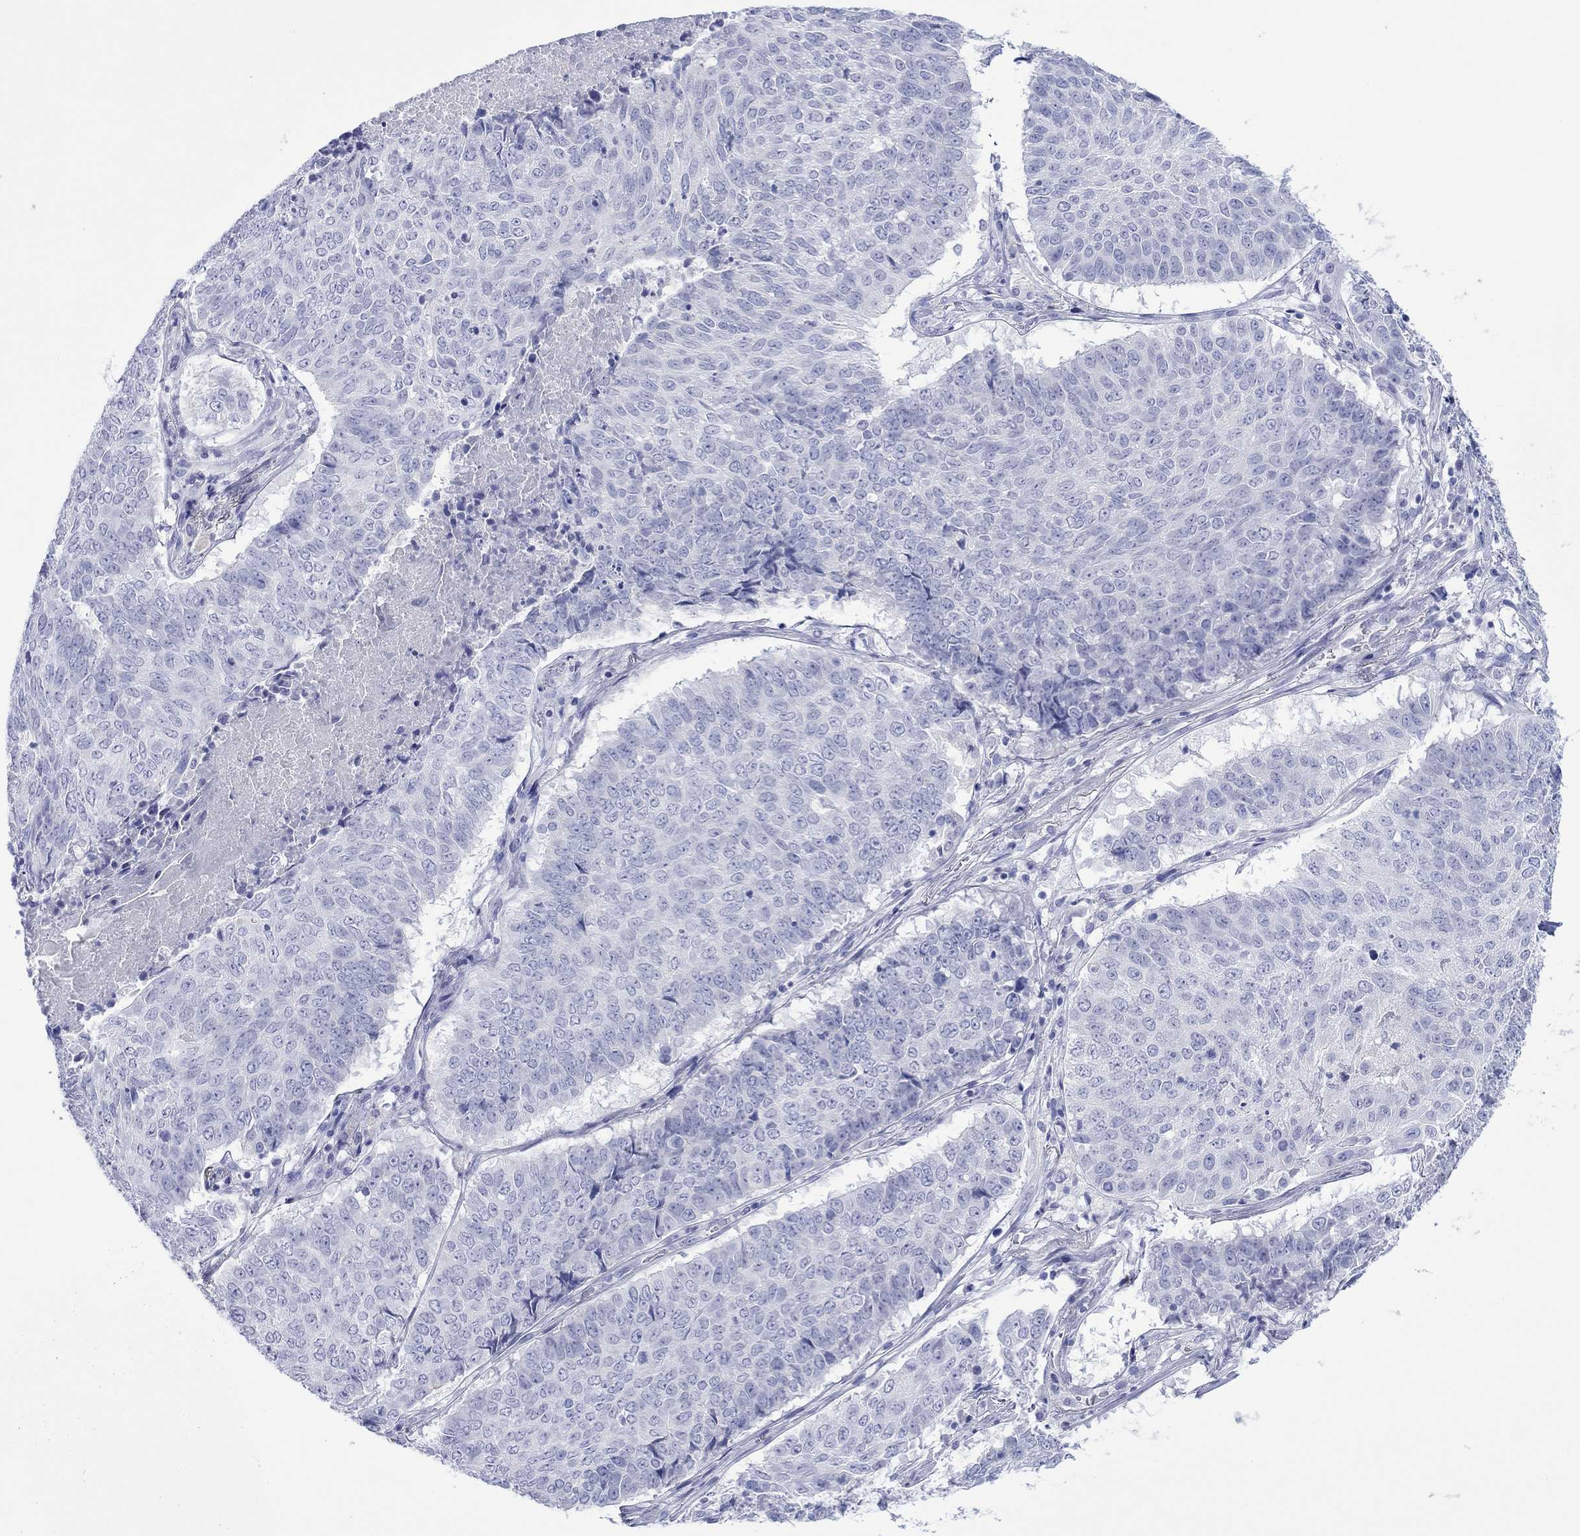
{"staining": {"intensity": "negative", "quantity": "none", "location": "none"}, "tissue": "lung cancer", "cell_type": "Tumor cells", "image_type": "cancer", "snomed": [{"axis": "morphology", "description": "Squamous cell carcinoma, NOS"}, {"axis": "topography", "description": "Lung"}], "caption": "The micrograph shows no significant expression in tumor cells of squamous cell carcinoma (lung).", "gene": "MLANA", "patient": {"sex": "male", "age": 64}}